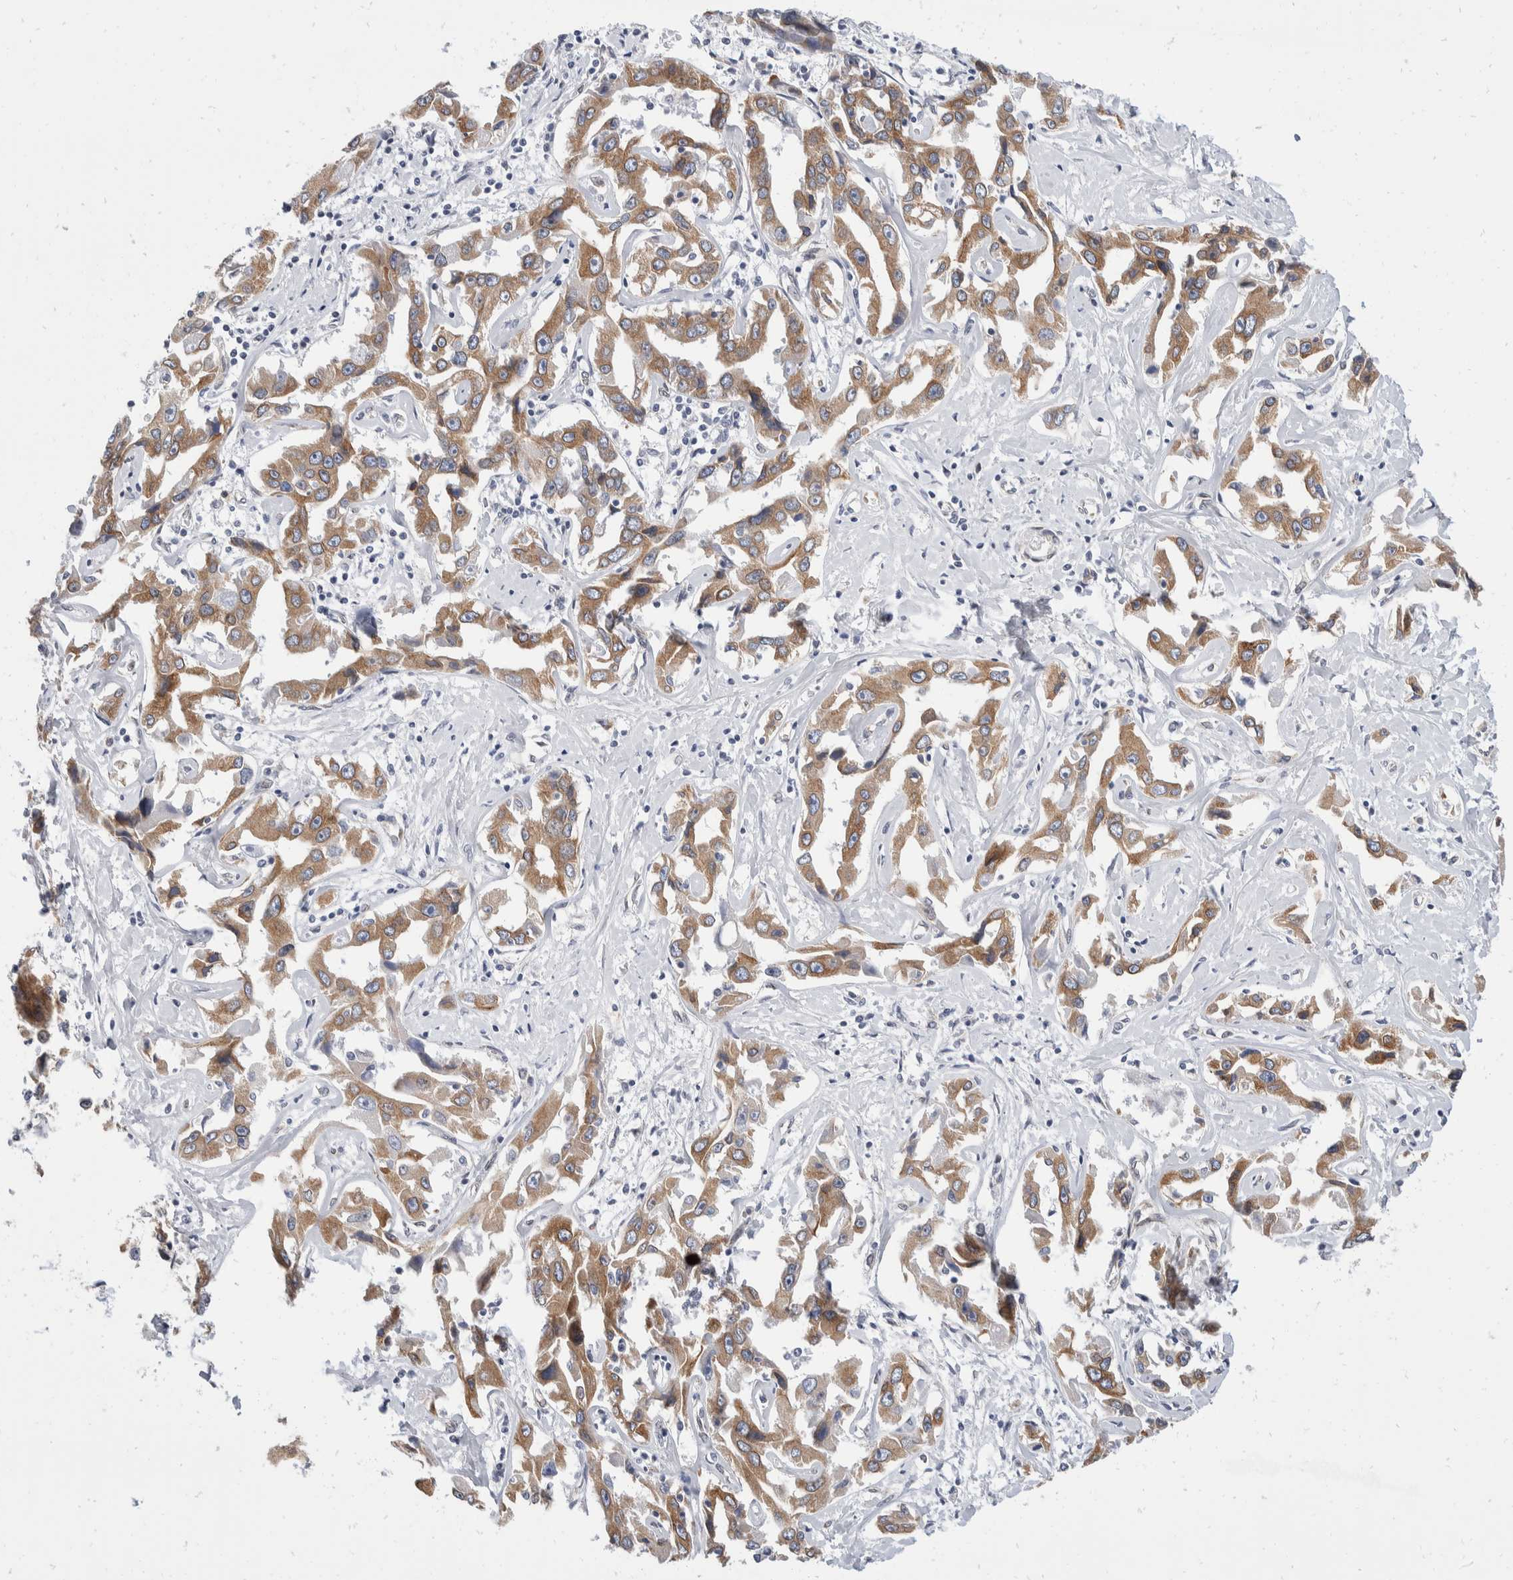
{"staining": {"intensity": "moderate", "quantity": ">75%", "location": "cytoplasmic/membranous"}, "tissue": "liver cancer", "cell_type": "Tumor cells", "image_type": "cancer", "snomed": [{"axis": "morphology", "description": "Cholangiocarcinoma"}, {"axis": "topography", "description": "Liver"}], "caption": "Liver cancer (cholangiocarcinoma) tissue displays moderate cytoplasmic/membranous positivity in about >75% of tumor cells The staining is performed using DAB brown chromogen to label protein expression. The nuclei are counter-stained blue using hematoxylin.", "gene": "TMEM245", "patient": {"sex": "male", "age": 59}}